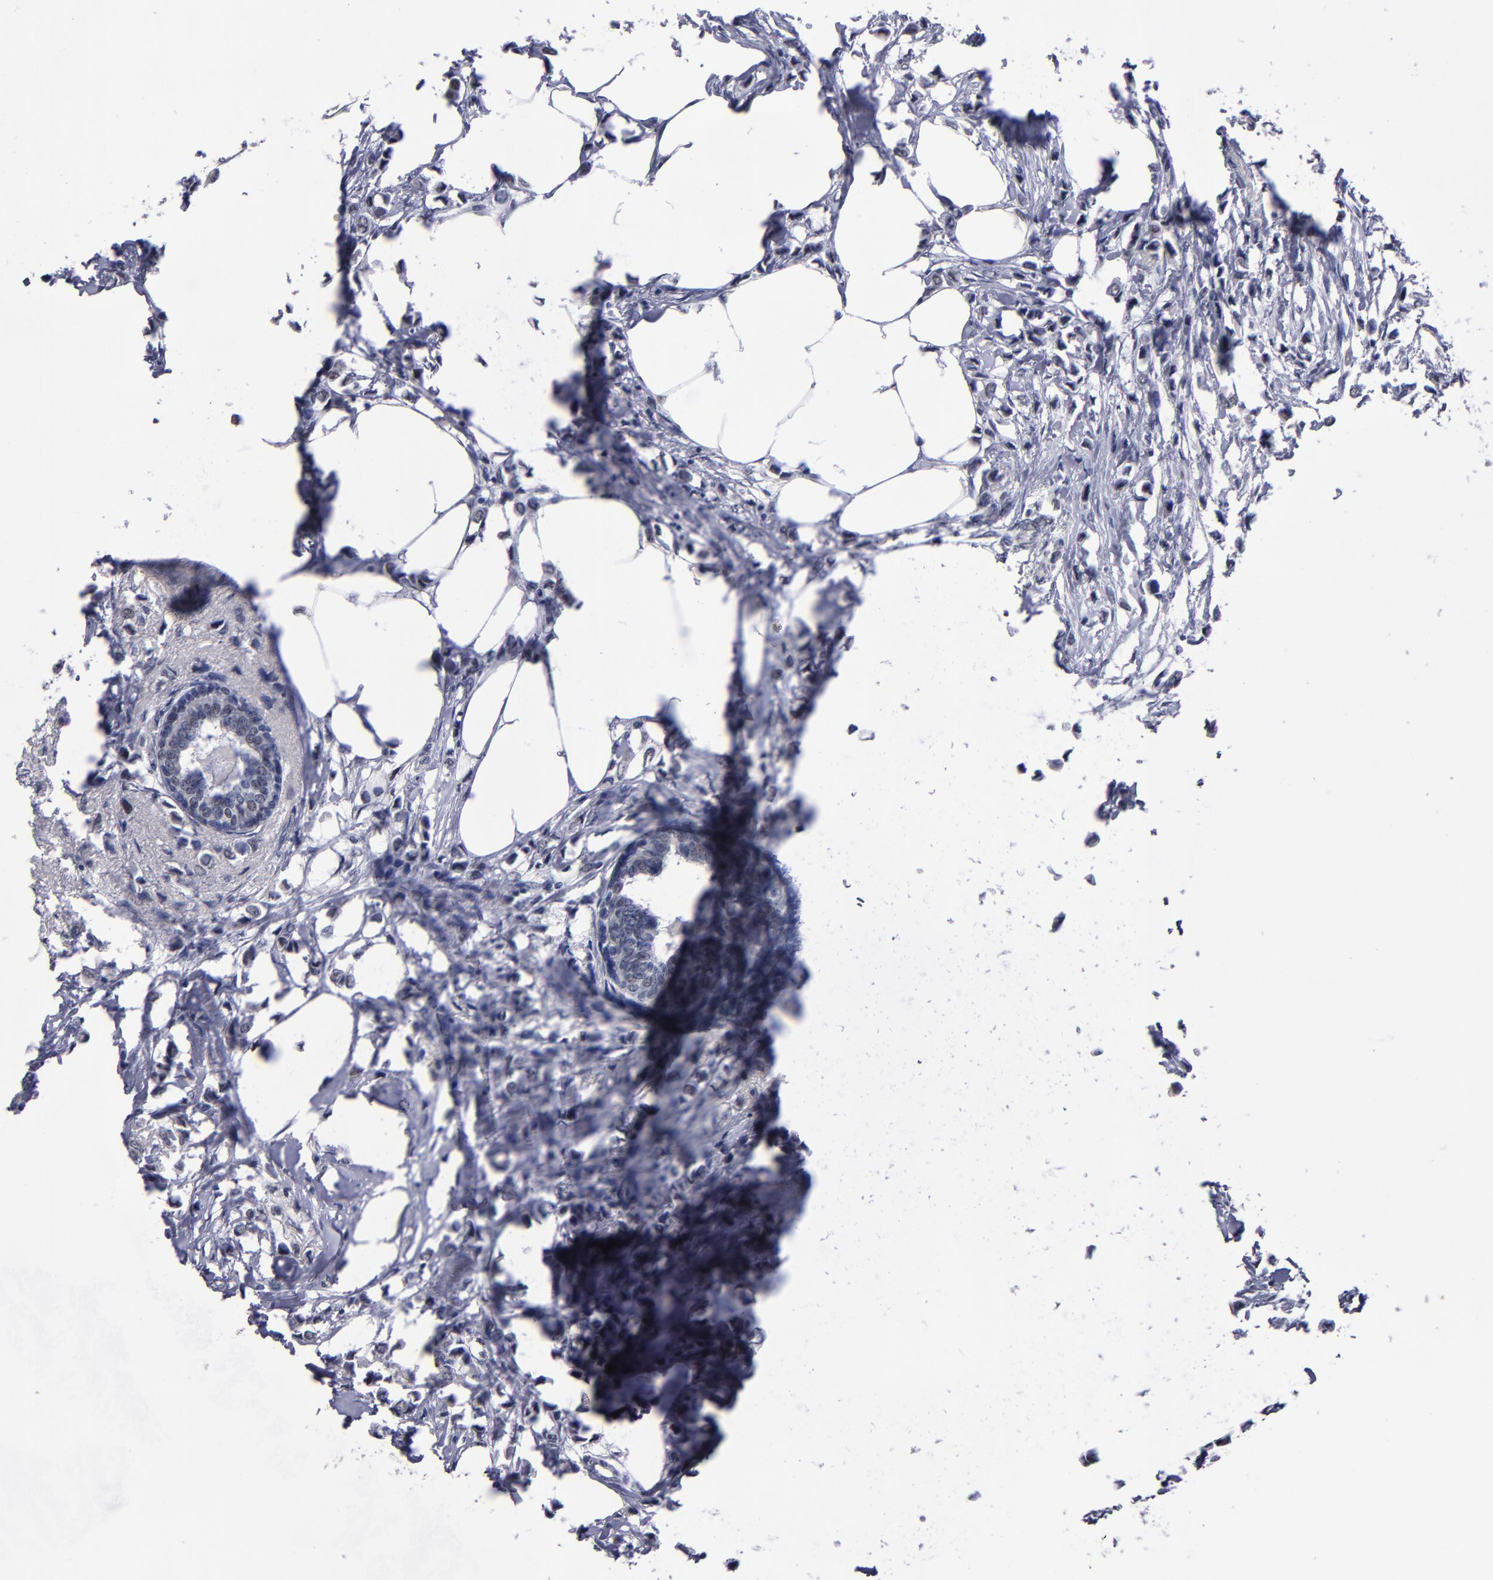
{"staining": {"intensity": "weak", "quantity": "<25%", "location": "nuclear"}, "tissue": "breast cancer", "cell_type": "Tumor cells", "image_type": "cancer", "snomed": [{"axis": "morphology", "description": "Lobular carcinoma"}, {"axis": "topography", "description": "Breast"}], "caption": "DAB (3,3'-diaminobenzidine) immunohistochemical staining of breast lobular carcinoma exhibits no significant staining in tumor cells.", "gene": "OTUB2", "patient": {"sex": "female", "age": 51}}